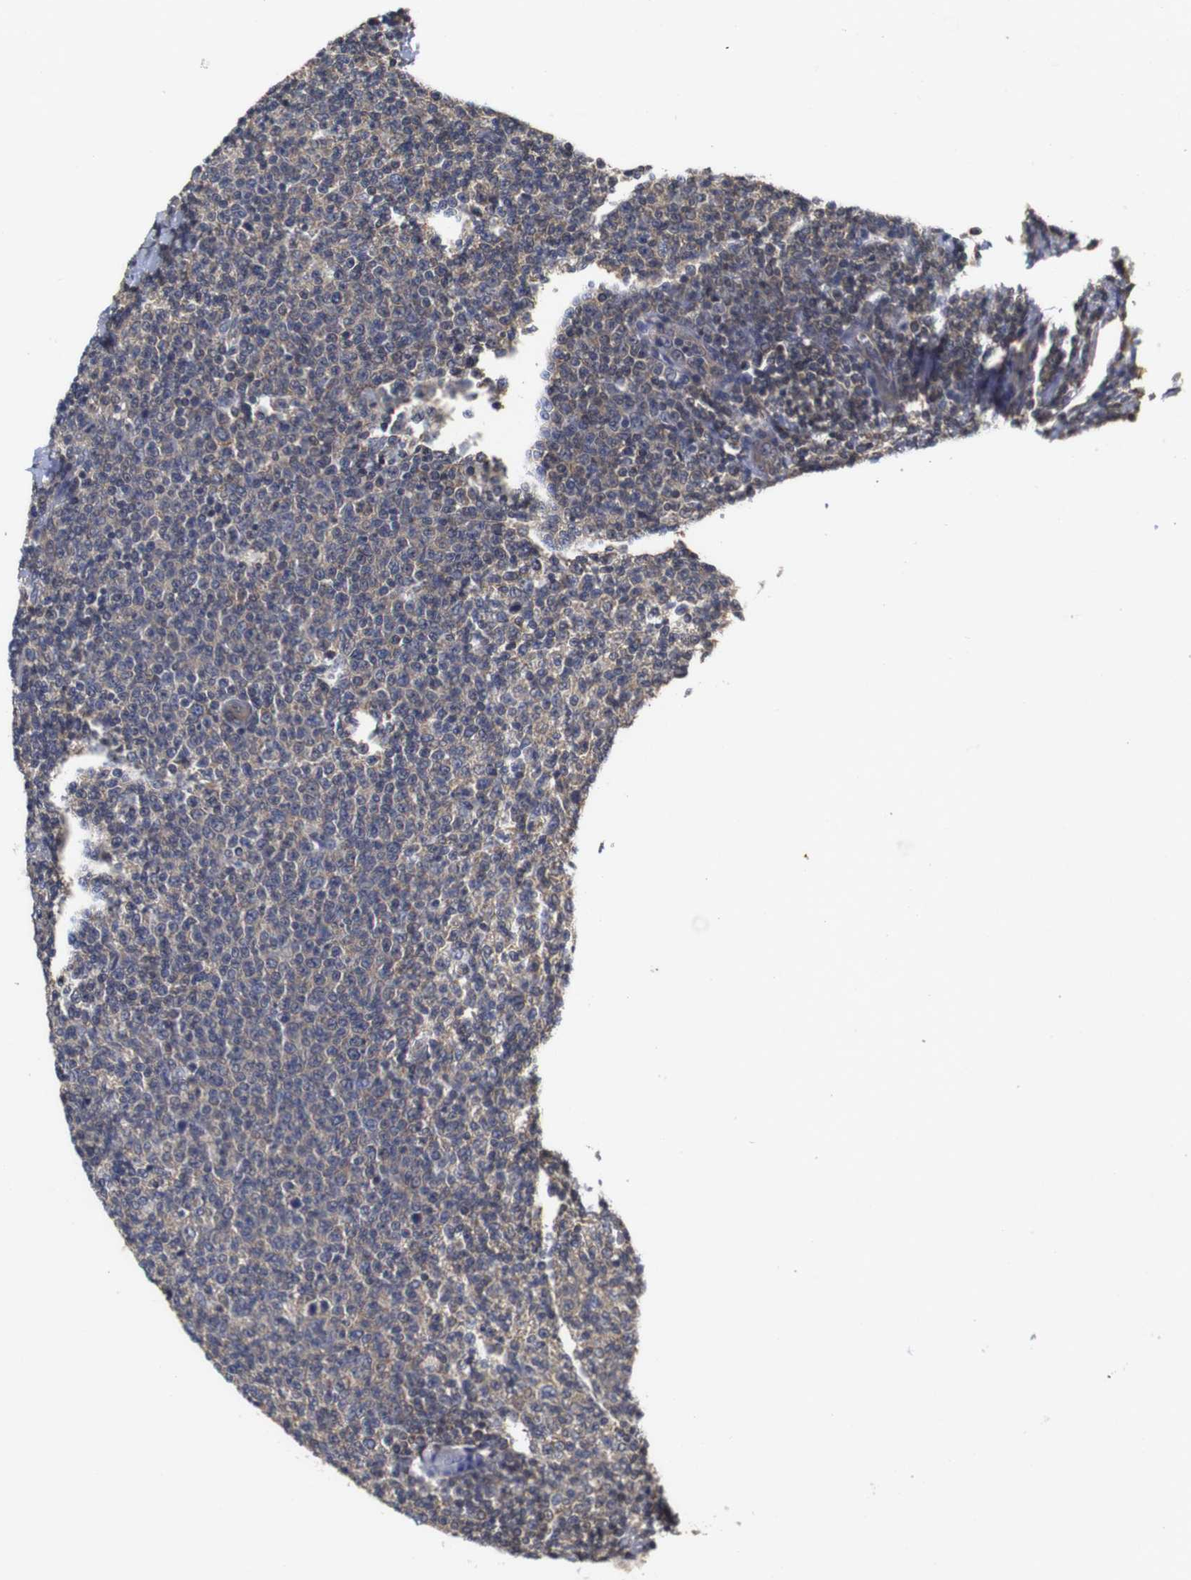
{"staining": {"intensity": "weak", "quantity": "25%-75%", "location": "cytoplasmic/membranous,nuclear"}, "tissue": "lymphoma", "cell_type": "Tumor cells", "image_type": "cancer", "snomed": [{"axis": "morphology", "description": "Malignant lymphoma, non-Hodgkin's type, Low grade"}, {"axis": "topography", "description": "Lymph node"}], "caption": "Tumor cells show low levels of weak cytoplasmic/membranous and nuclear positivity in approximately 25%-75% of cells in malignant lymphoma, non-Hodgkin's type (low-grade).", "gene": "SUMO3", "patient": {"sex": "male", "age": 66}}